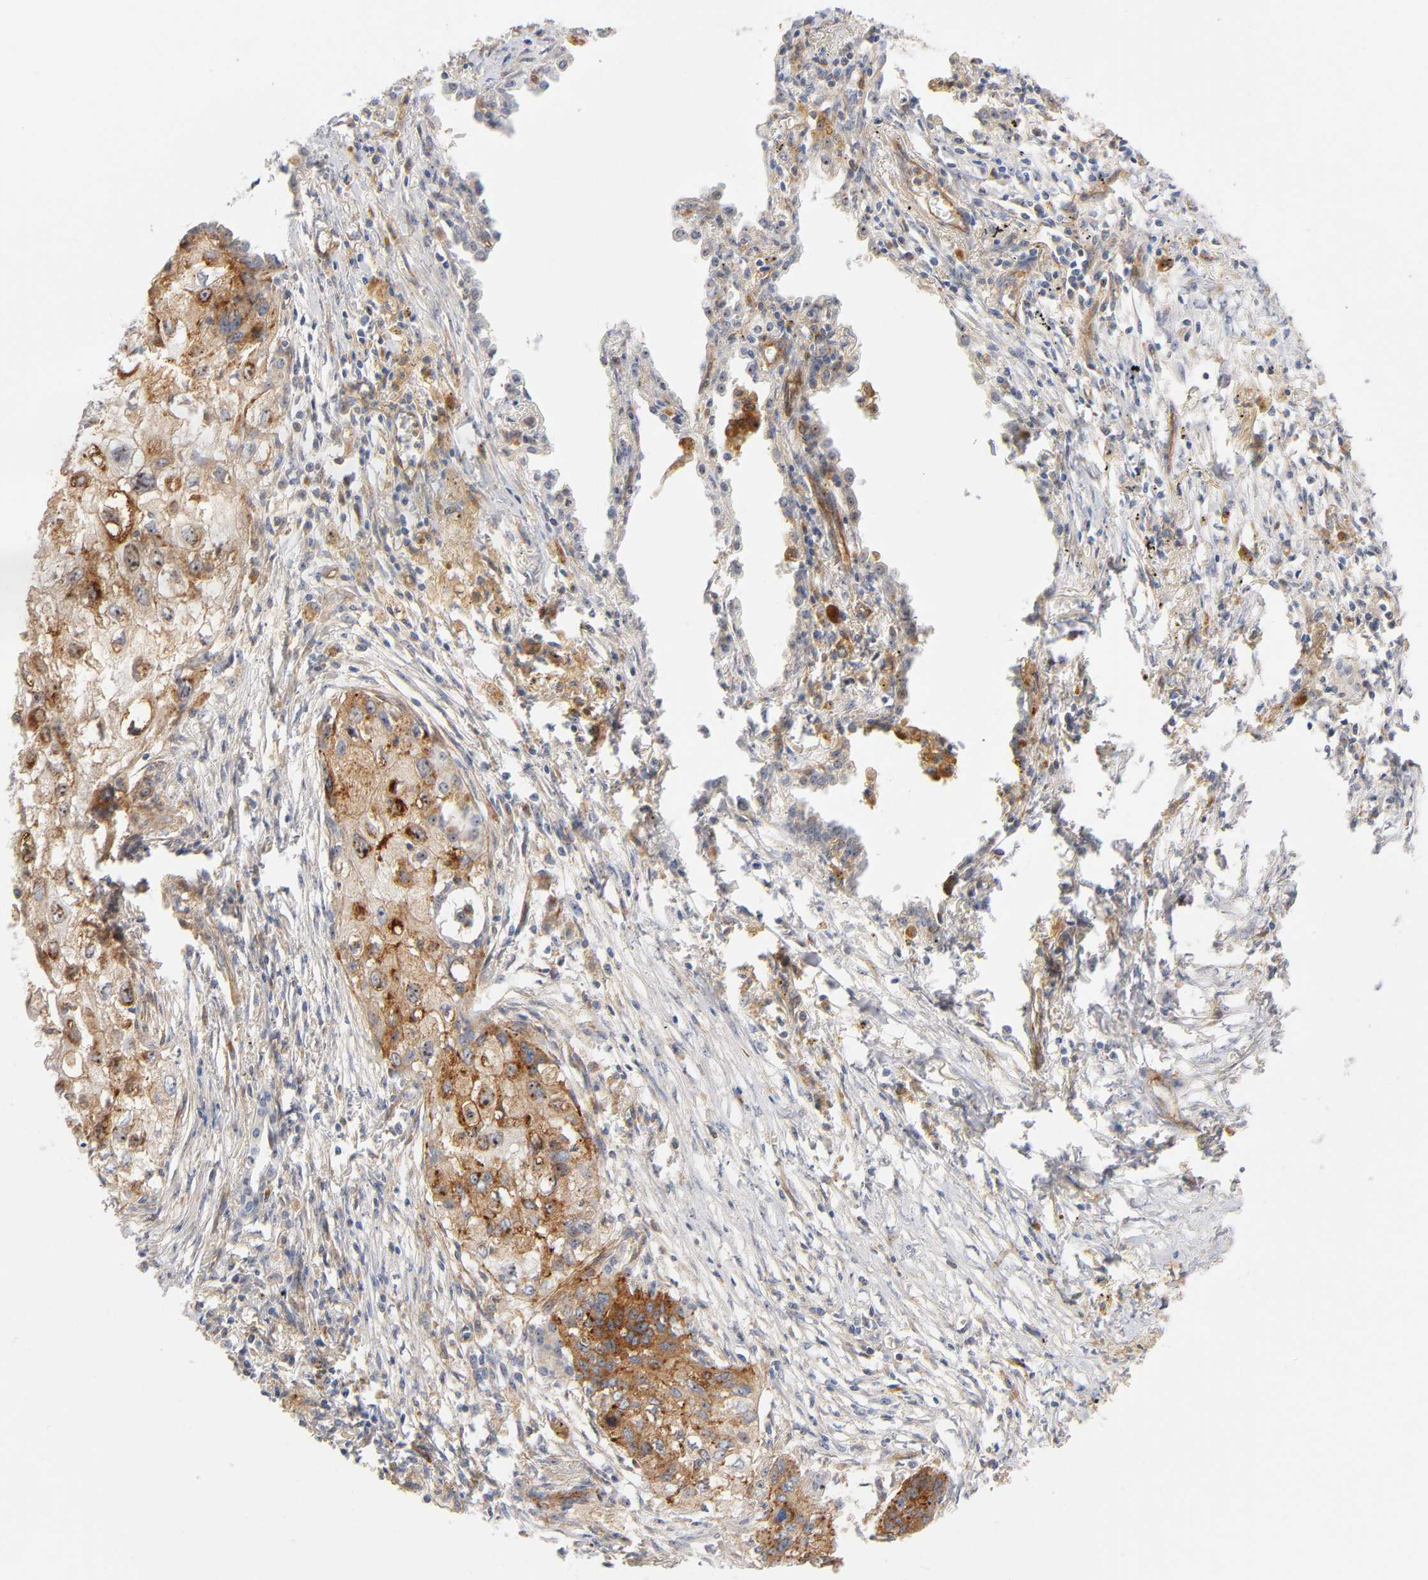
{"staining": {"intensity": "moderate", "quantity": ">75%", "location": "cytoplasmic/membranous,nuclear"}, "tissue": "lung cancer", "cell_type": "Tumor cells", "image_type": "cancer", "snomed": [{"axis": "morphology", "description": "Squamous cell carcinoma, NOS"}, {"axis": "topography", "description": "Lung"}], "caption": "A brown stain highlights moderate cytoplasmic/membranous and nuclear expression of a protein in human squamous cell carcinoma (lung) tumor cells.", "gene": "PLD1", "patient": {"sex": "male", "age": 71}}